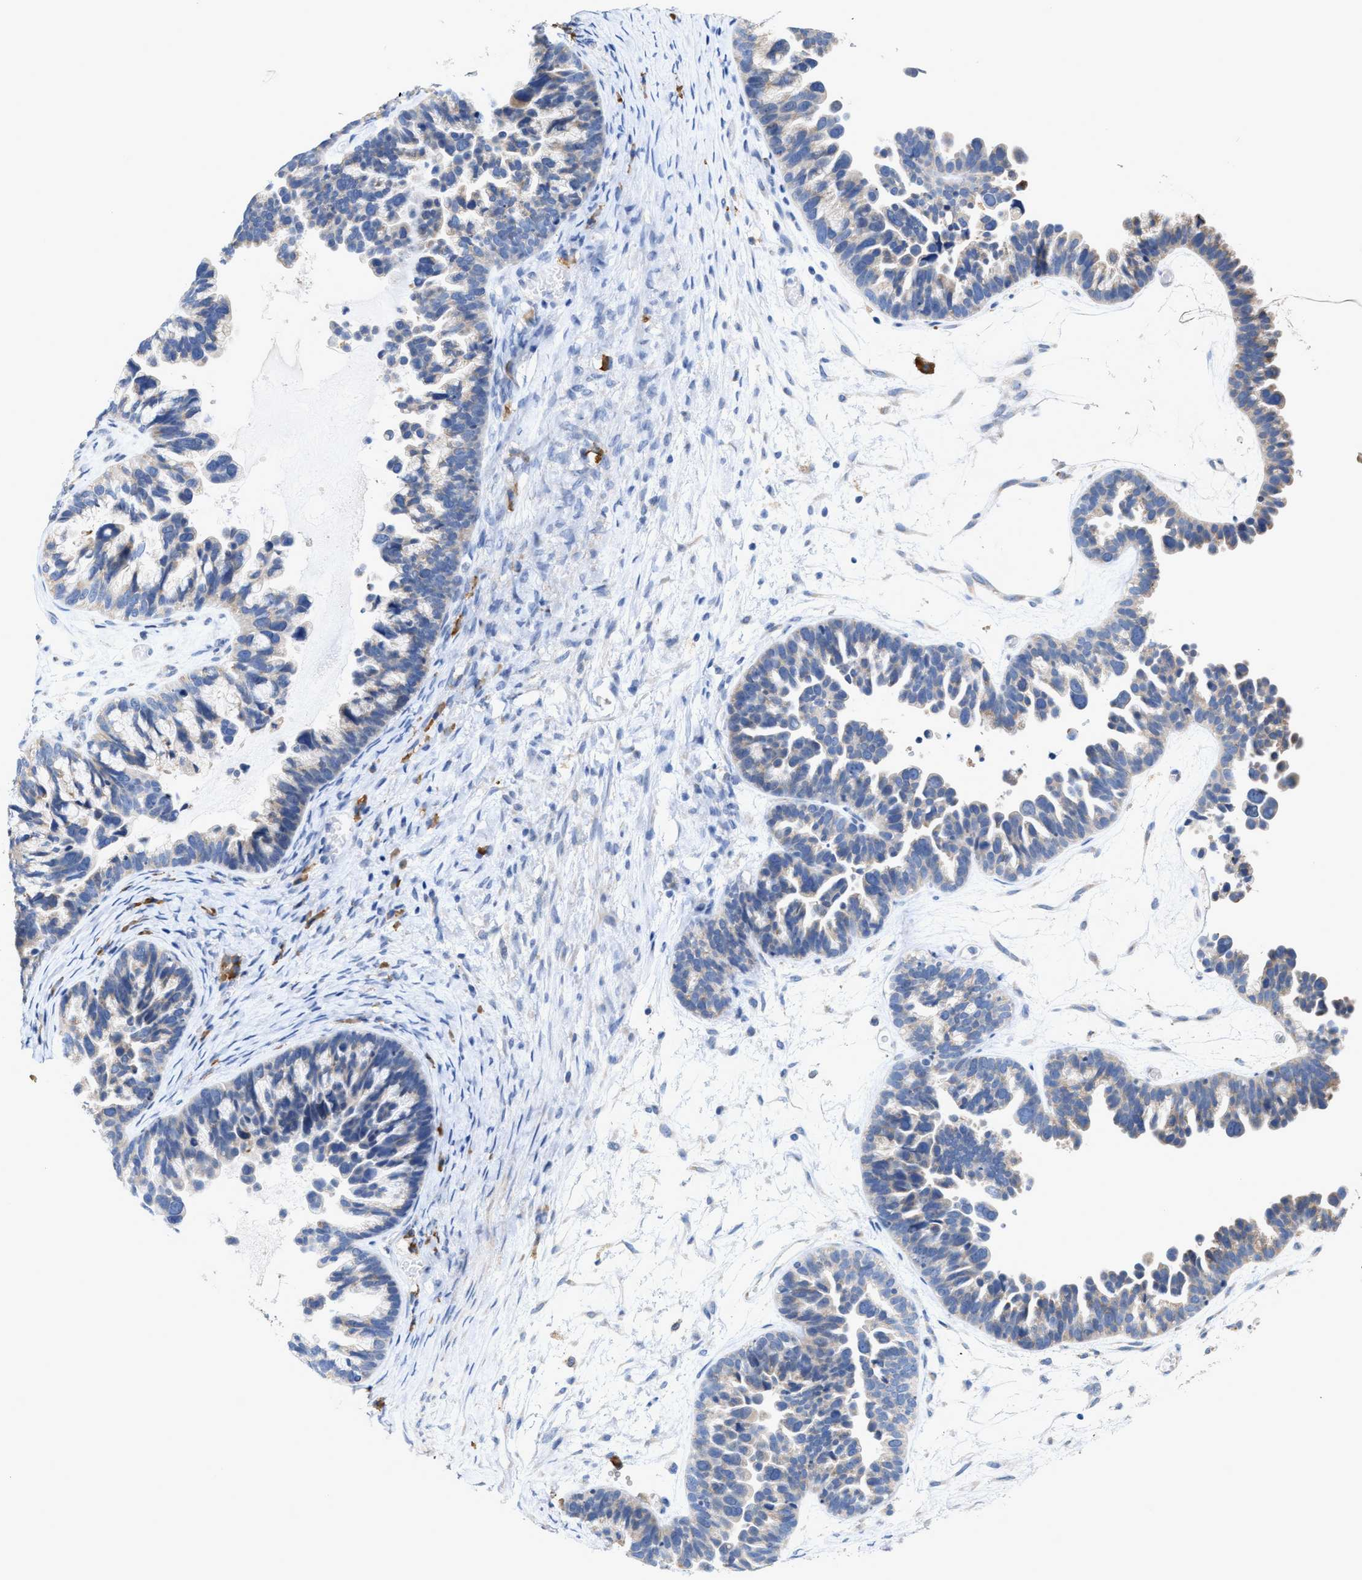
{"staining": {"intensity": "negative", "quantity": "none", "location": "none"}, "tissue": "ovarian cancer", "cell_type": "Tumor cells", "image_type": "cancer", "snomed": [{"axis": "morphology", "description": "Cystadenocarcinoma, serous, NOS"}, {"axis": "topography", "description": "Ovary"}], "caption": "Micrograph shows no protein positivity in tumor cells of serous cystadenocarcinoma (ovarian) tissue.", "gene": "RYR2", "patient": {"sex": "female", "age": 56}}